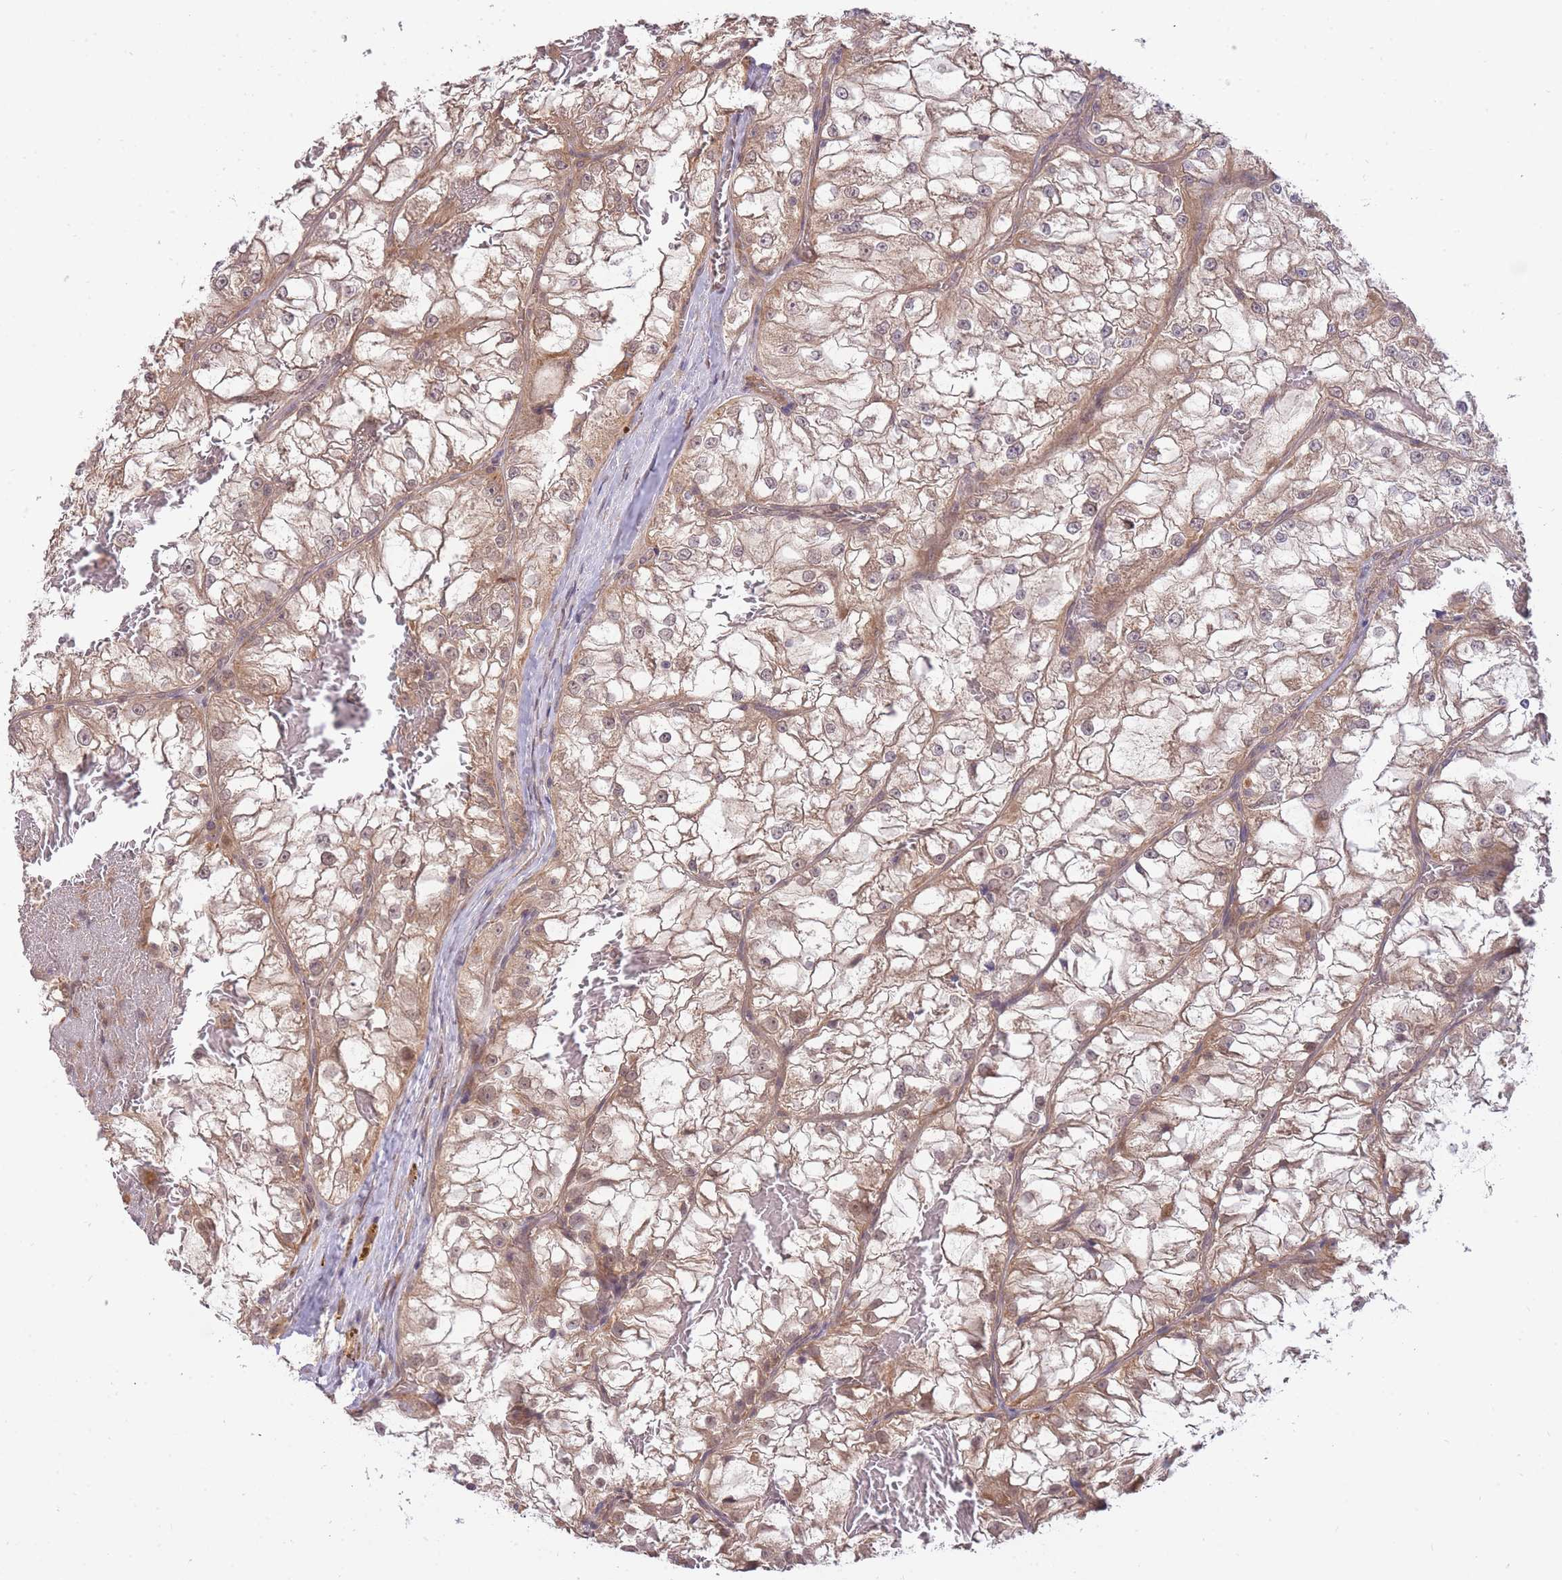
{"staining": {"intensity": "weak", "quantity": "<25%", "location": "nuclear"}, "tissue": "renal cancer", "cell_type": "Tumor cells", "image_type": "cancer", "snomed": [{"axis": "morphology", "description": "Adenocarcinoma, NOS"}, {"axis": "topography", "description": "Kidney"}], "caption": "There is no significant expression in tumor cells of adenocarcinoma (renal).", "gene": "SMC6", "patient": {"sex": "female", "age": 72}}